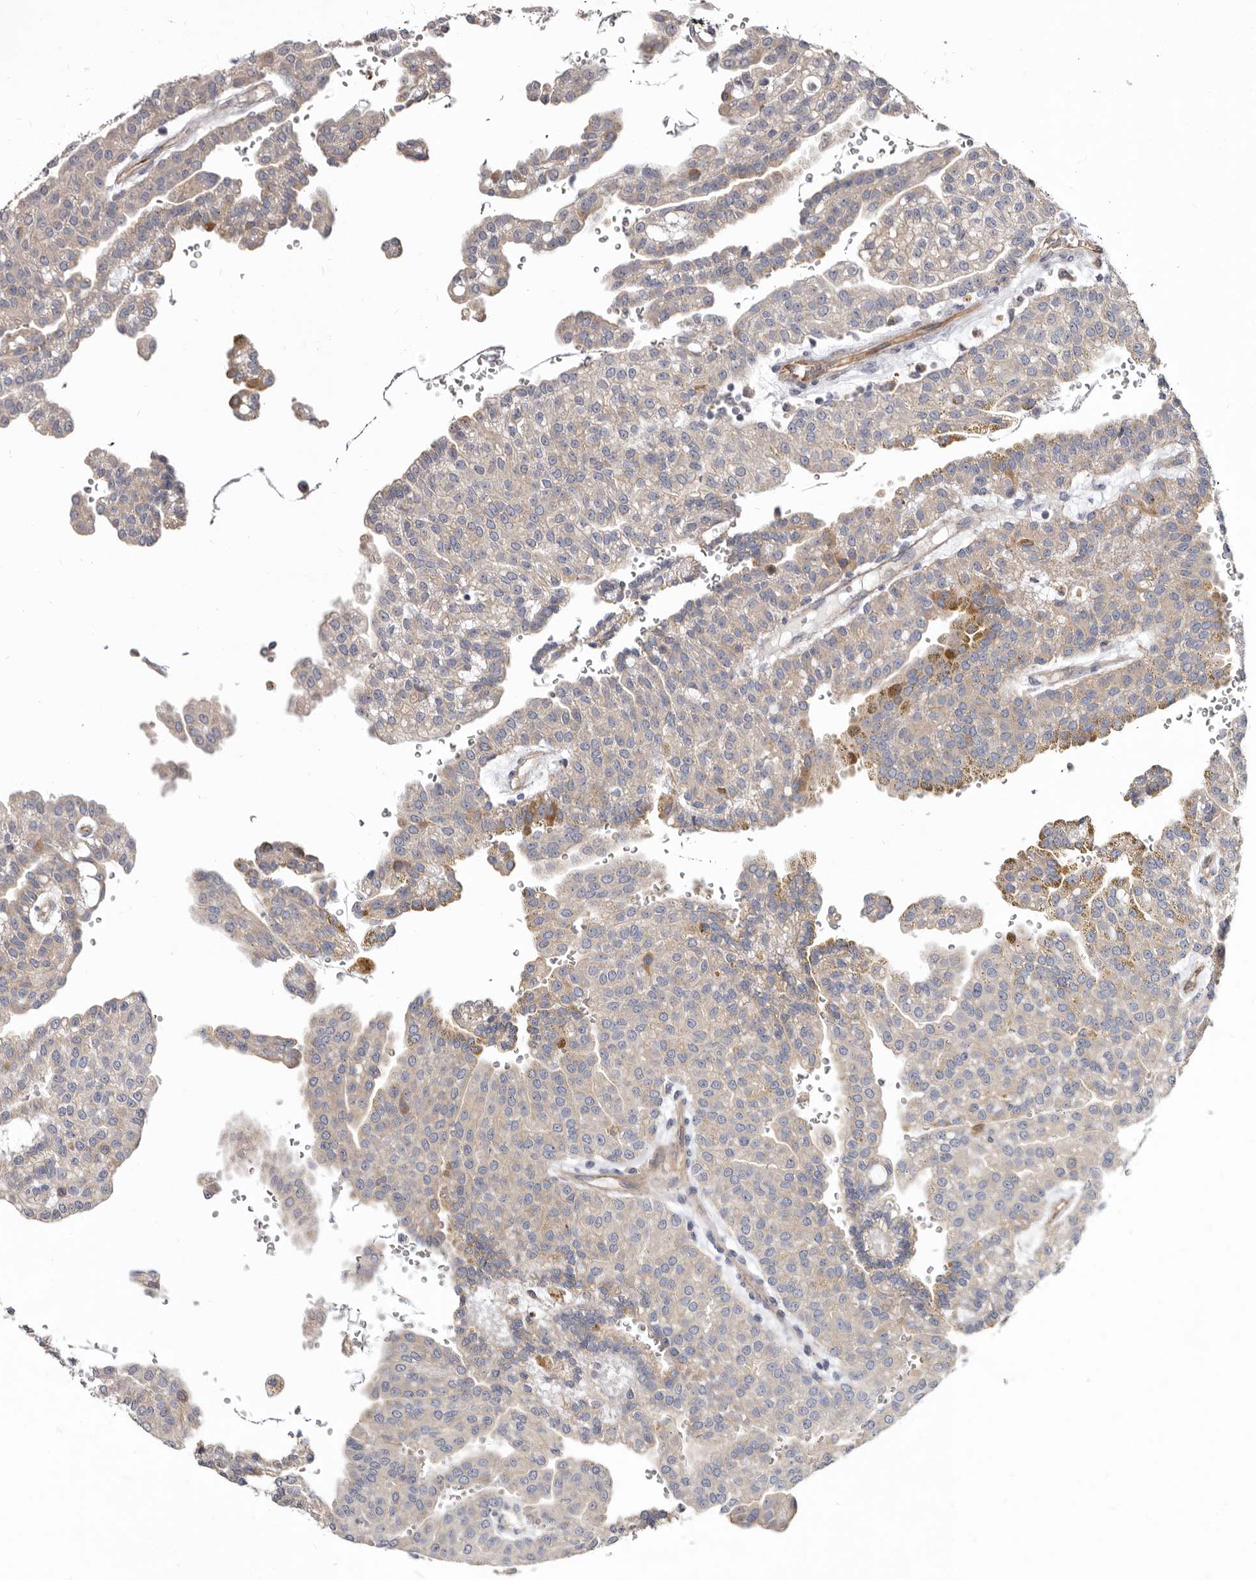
{"staining": {"intensity": "weak", "quantity": ">75%", "location": "cytoplasmic/membranous"}, "tissue": "renal cancer", "cell_type": "Tumor cells", "image_type": "cancer", "snomed": [{"axis": "morphology", "description": "Adenocarcinoma, NOS"}, {"axis": "topography", "description": "Kidney"}], "caption": "Human renal adenocarcinoma stained with a brown dye demonstrates weak cytoplasmic/membranous positive staining in approximately >75% of tumor cells.", "gene": "FMO2", "patient": {"sex": "male", "age": 63}}